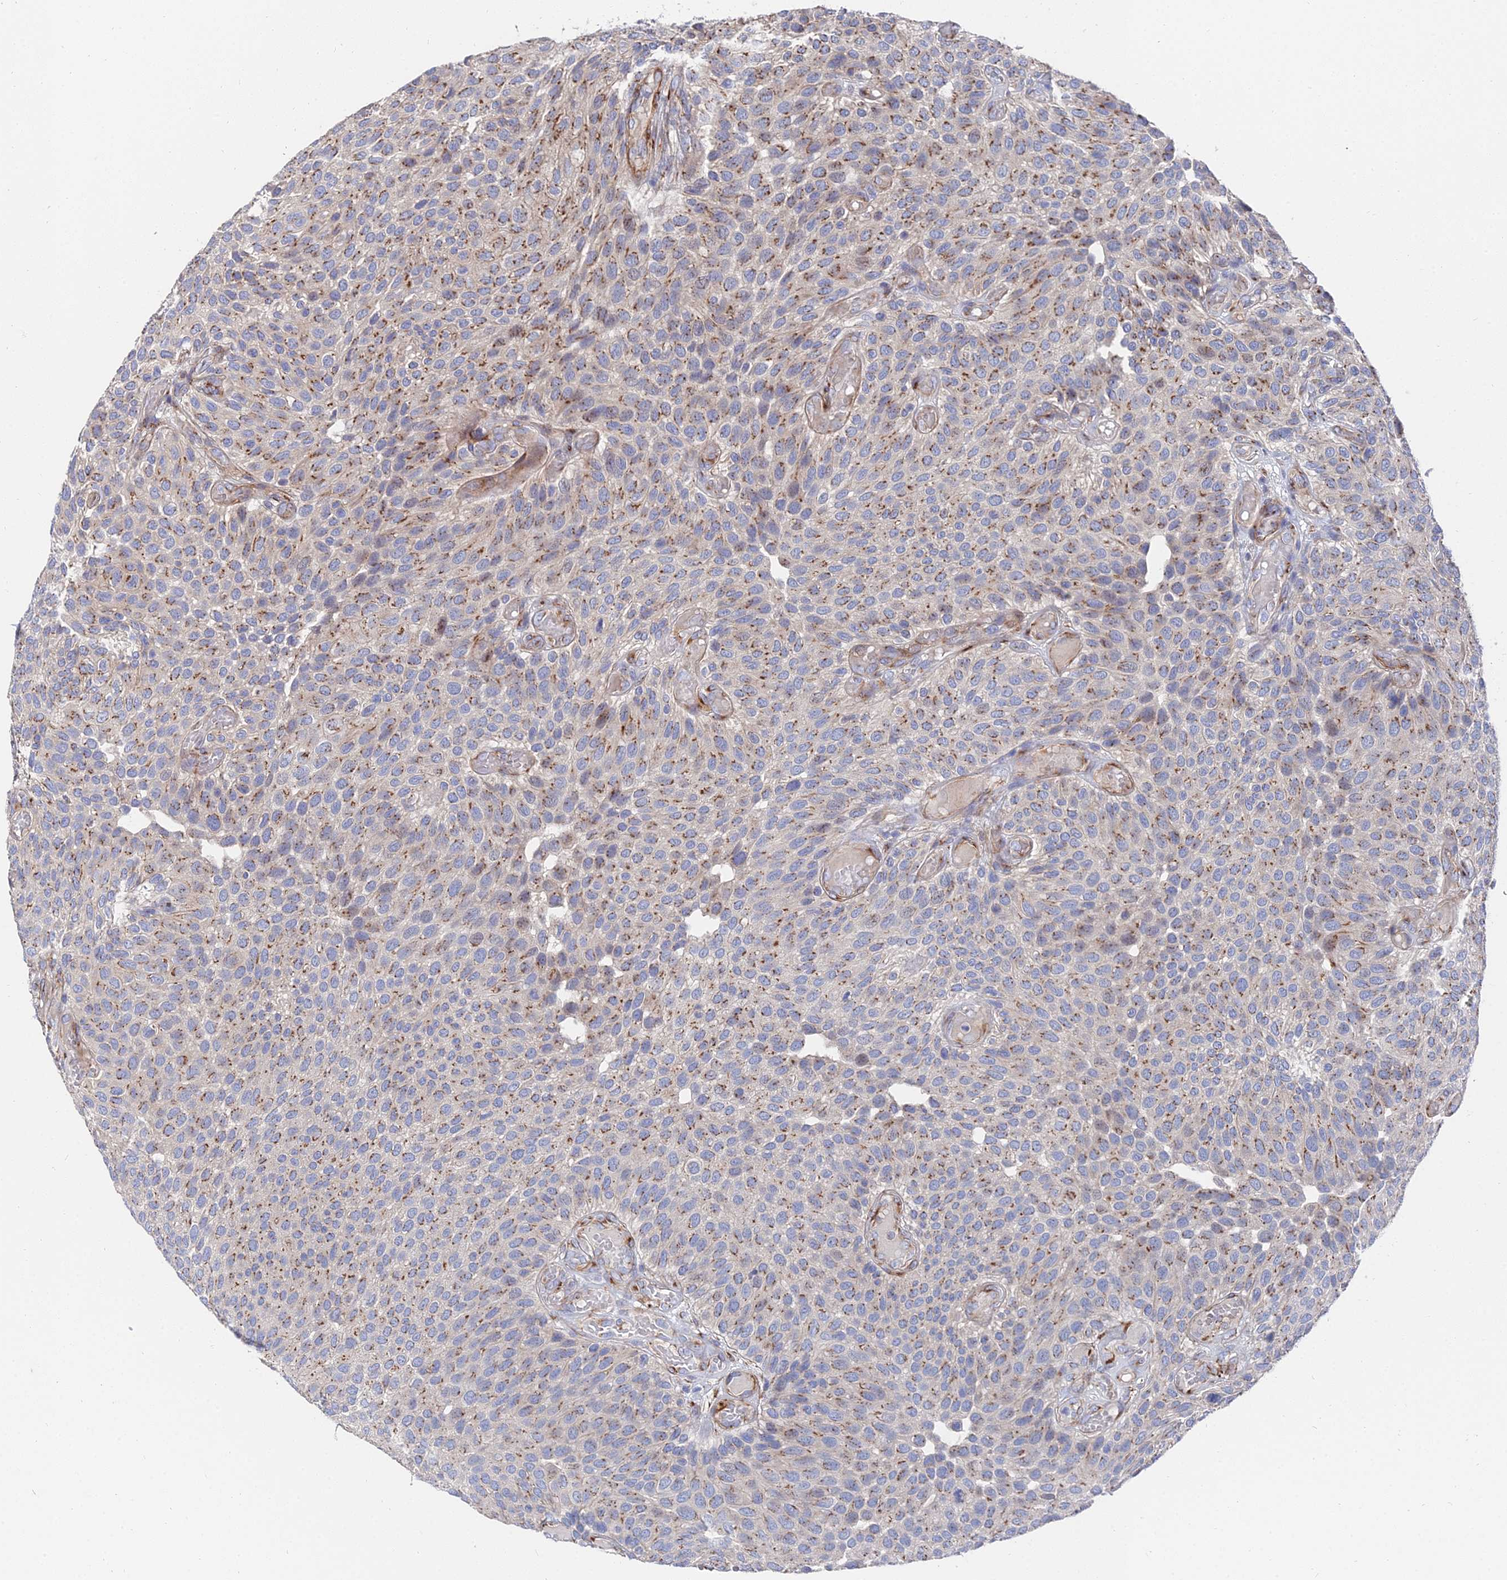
{"staining": {"intensity": "moderate", "quantity": ">75%", "location": "cytoplasmic/membranous"}, "tissue": "urothelial cancer", "cell_type": "Tumor cells", "image_type": "cancer", "snomed": [{"axis": "morphology", "description": "Urothelial carcinoma, Low grade"}, {"axis": "topography", "description": "Urinary bladder"}], "caption": "Urothelial cancer stained for a protein (brown) shows moderate cytoplasmic/membranous positive expression in approximately >75% of tumor cells.", "gene": "BORCS8", "patient": {"sex": "male", "age": 89}}